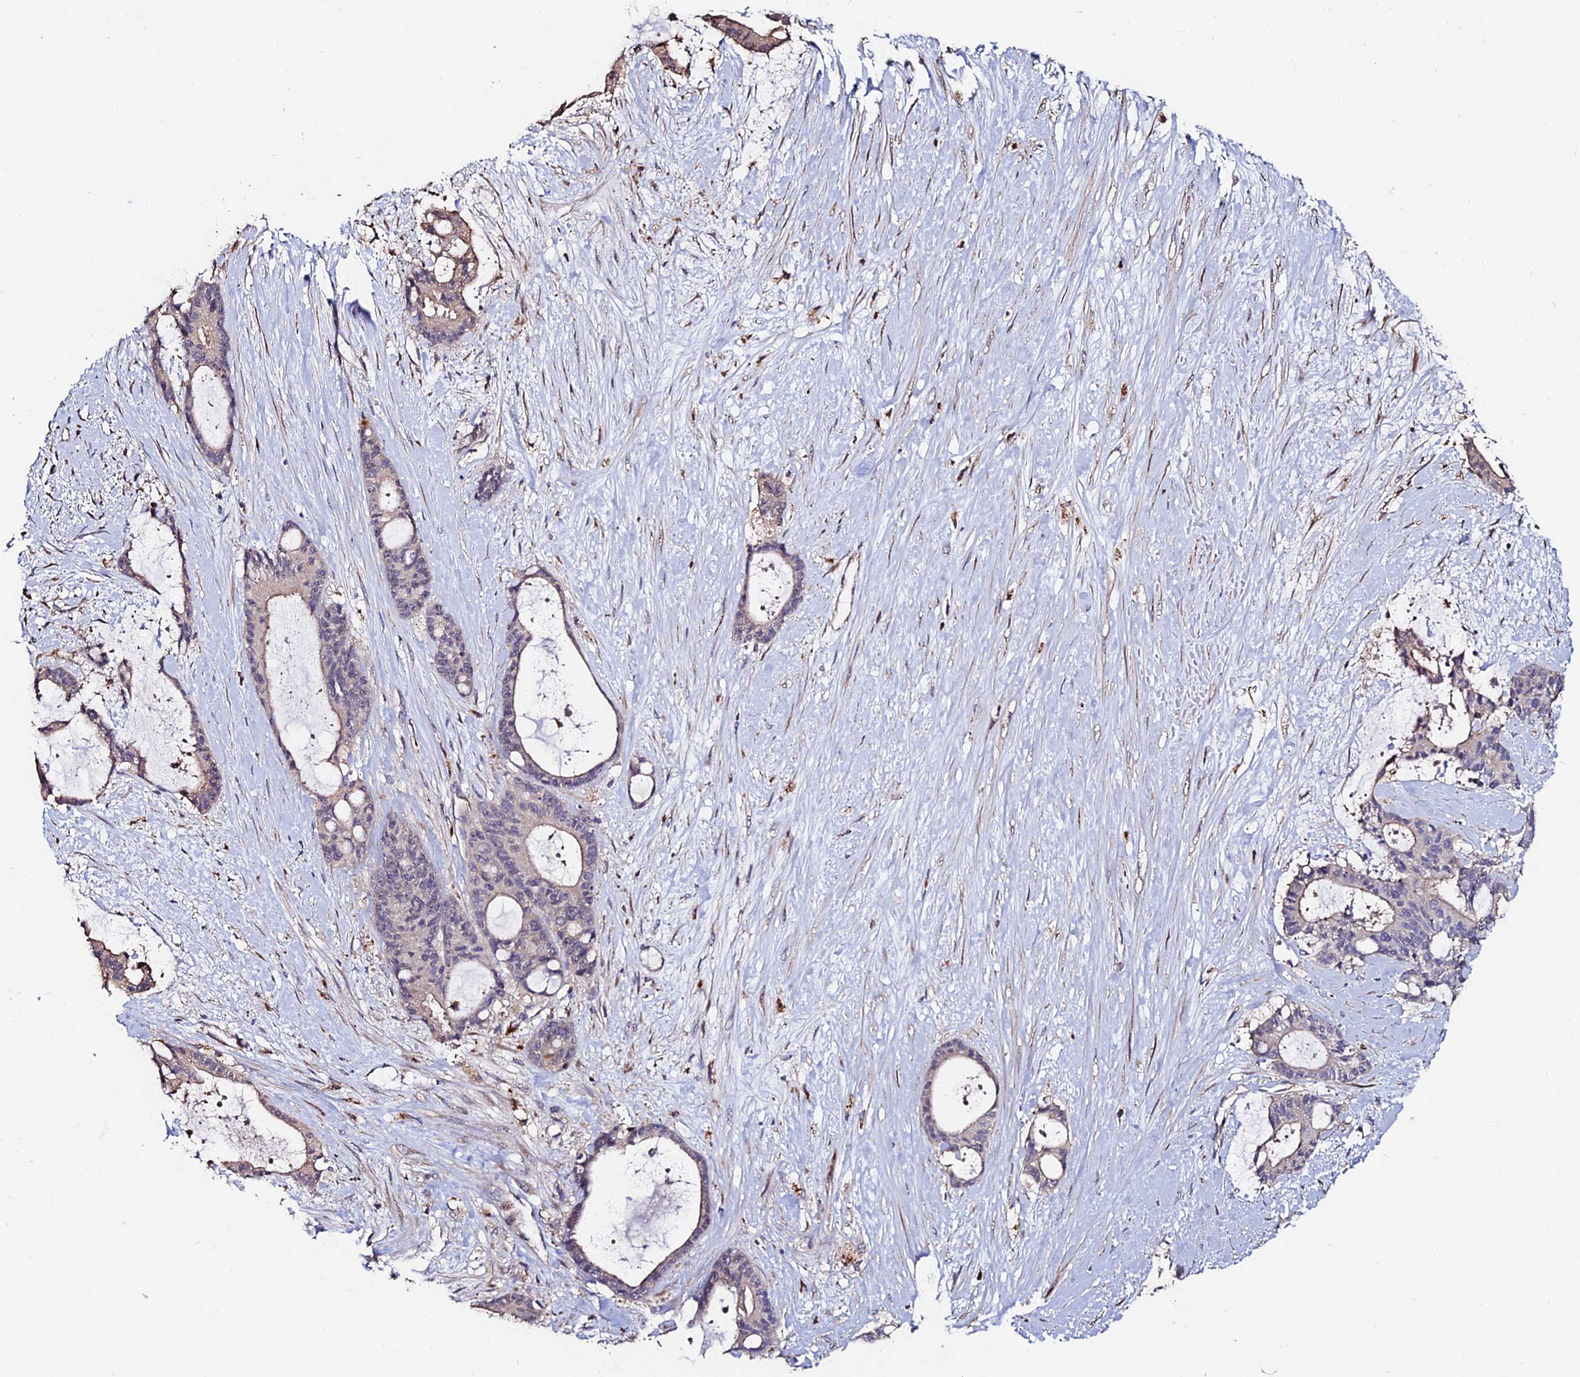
{"staining": {"intensity": "negative", "quantity": "none", "location": "none"}, "tissue": "liver cancer", "cell_type": "Tumor cells", "image_type": "cancer", "snomed": [{"axis": "morphology", "description": "Normal tissue, NOS"}, {"axis": "morphology", "description": "Cholangiocarcinoma"}, {"axis": "topography", "description": "Liver"}, {"axis": "topography", "description": "Peripheral nerve tissue"}], "caption": "Tumor cells show no significant expression in liver cancer.", "gene": "ACTR5", "patient": {"sex": "female", "age": 73}}